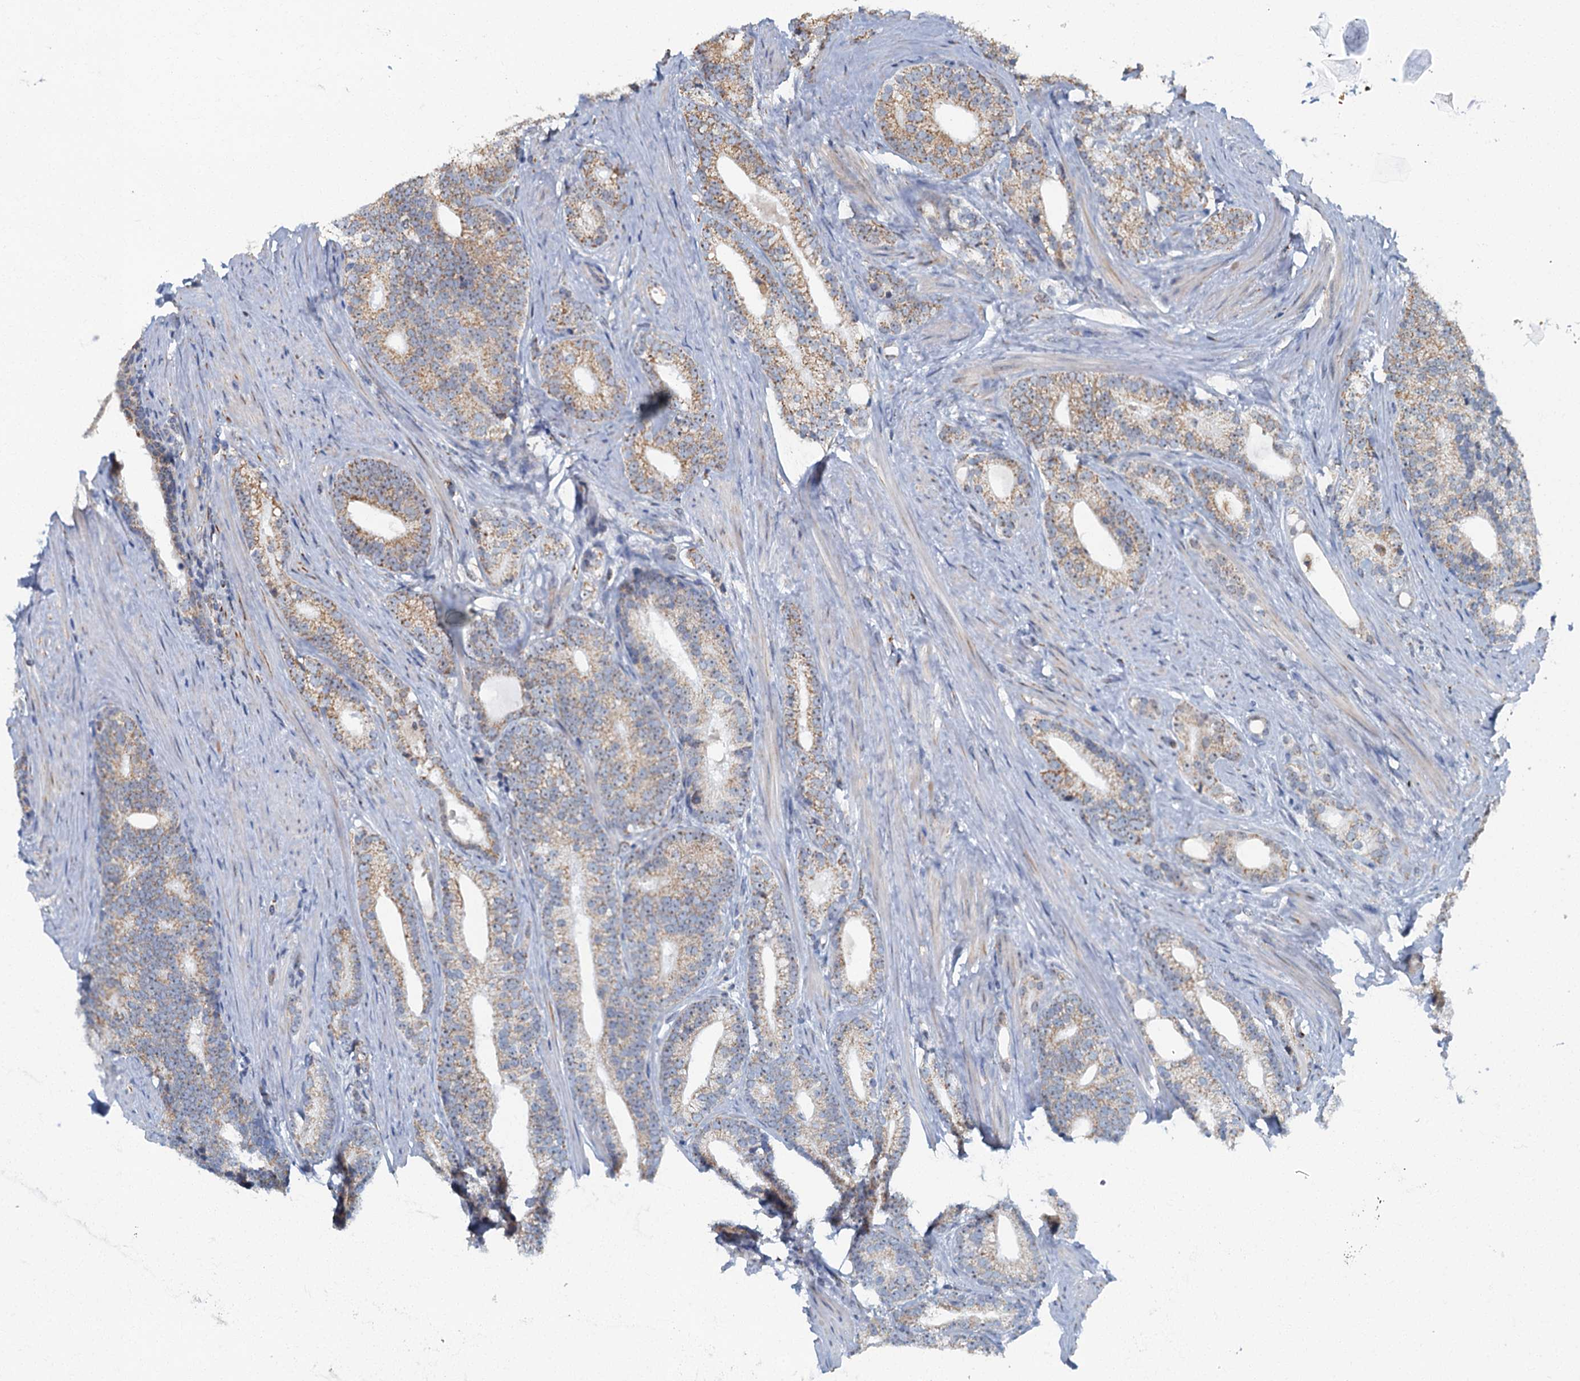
{"staining": {"intensity": "weak", "quantity": "25%-75%", "location": "cytoplasmic/membranous"}, "tissue": "prostate cancer", "cell_type": "Tumor cells", "image_type": "cancer", "snomed": [{"axis": "morphology", "description": "Adenocarcinoma, Low grade"}, {"axis": "topography", "description": "Prostate"}], "caption": "IHC of prostate cancer shows low levels of weak cytoplasmic/membranous staining in approximately 25%-75% of tumor cells.", "gene": "RAD9B", "patient": {"sex": "male", "age": 71}}